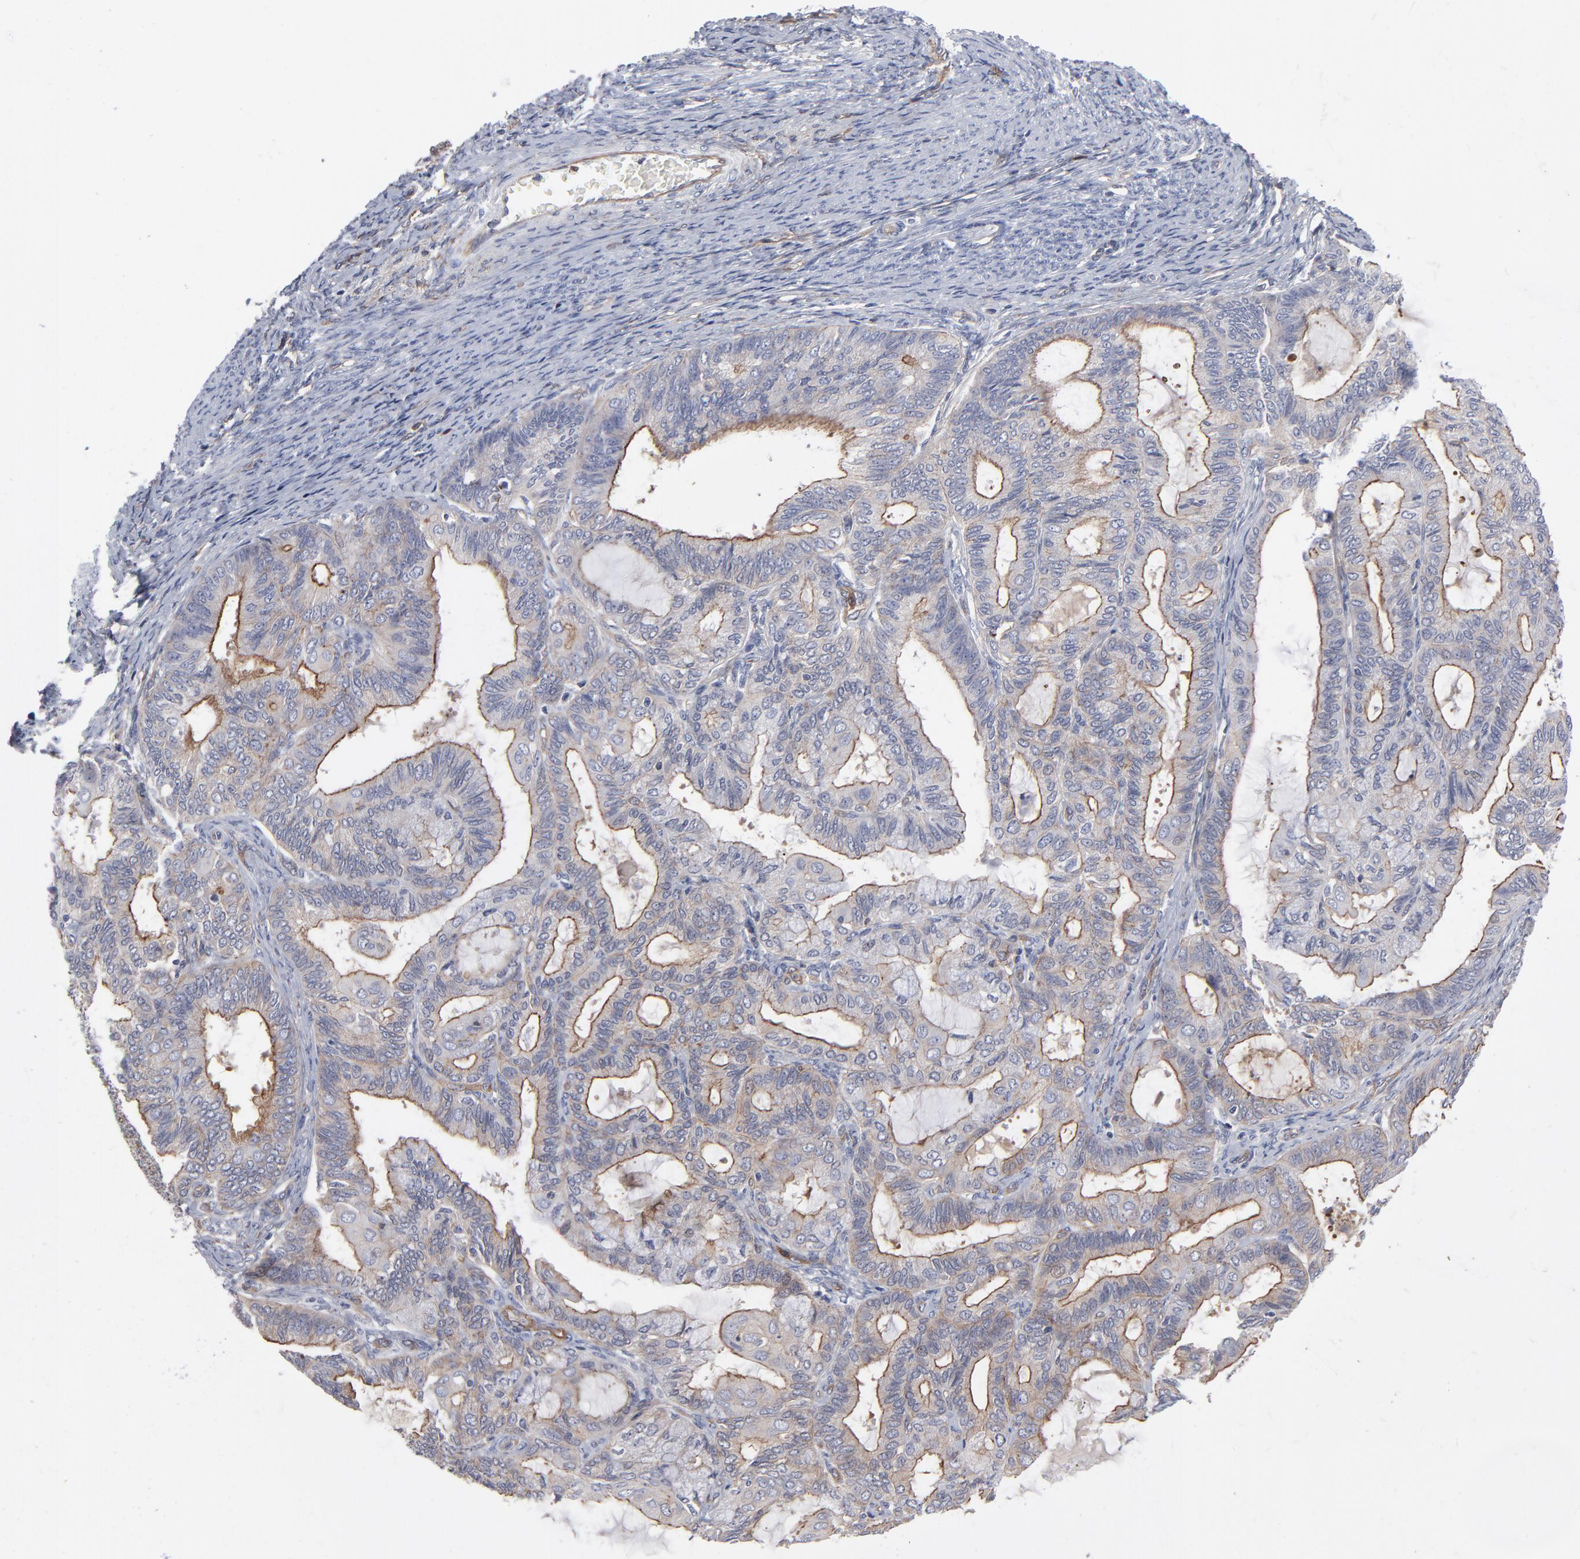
{"staining": {"intensity": "weak", "quantity": "25%-75%", "location": "cytoplasmic/membranous"}, "tissue": "endometrial cancer", "cell_type": "Tumor cells", "image_type": "cancer", "snomed": [{"axis": "morphology", "description": "Adenocarcinoma, NOS"}, {"axis": "topography", "description": "Endometrium"}], "caption": "Immunohistochemical staining of adenocarcinoma (endometrial) displays low levels of weak cytoplasmic/membranous protein staining in about 25%-75% of tumor cells.", "gene": "PXN", "patient": {"sex": "female", "age": 63}}